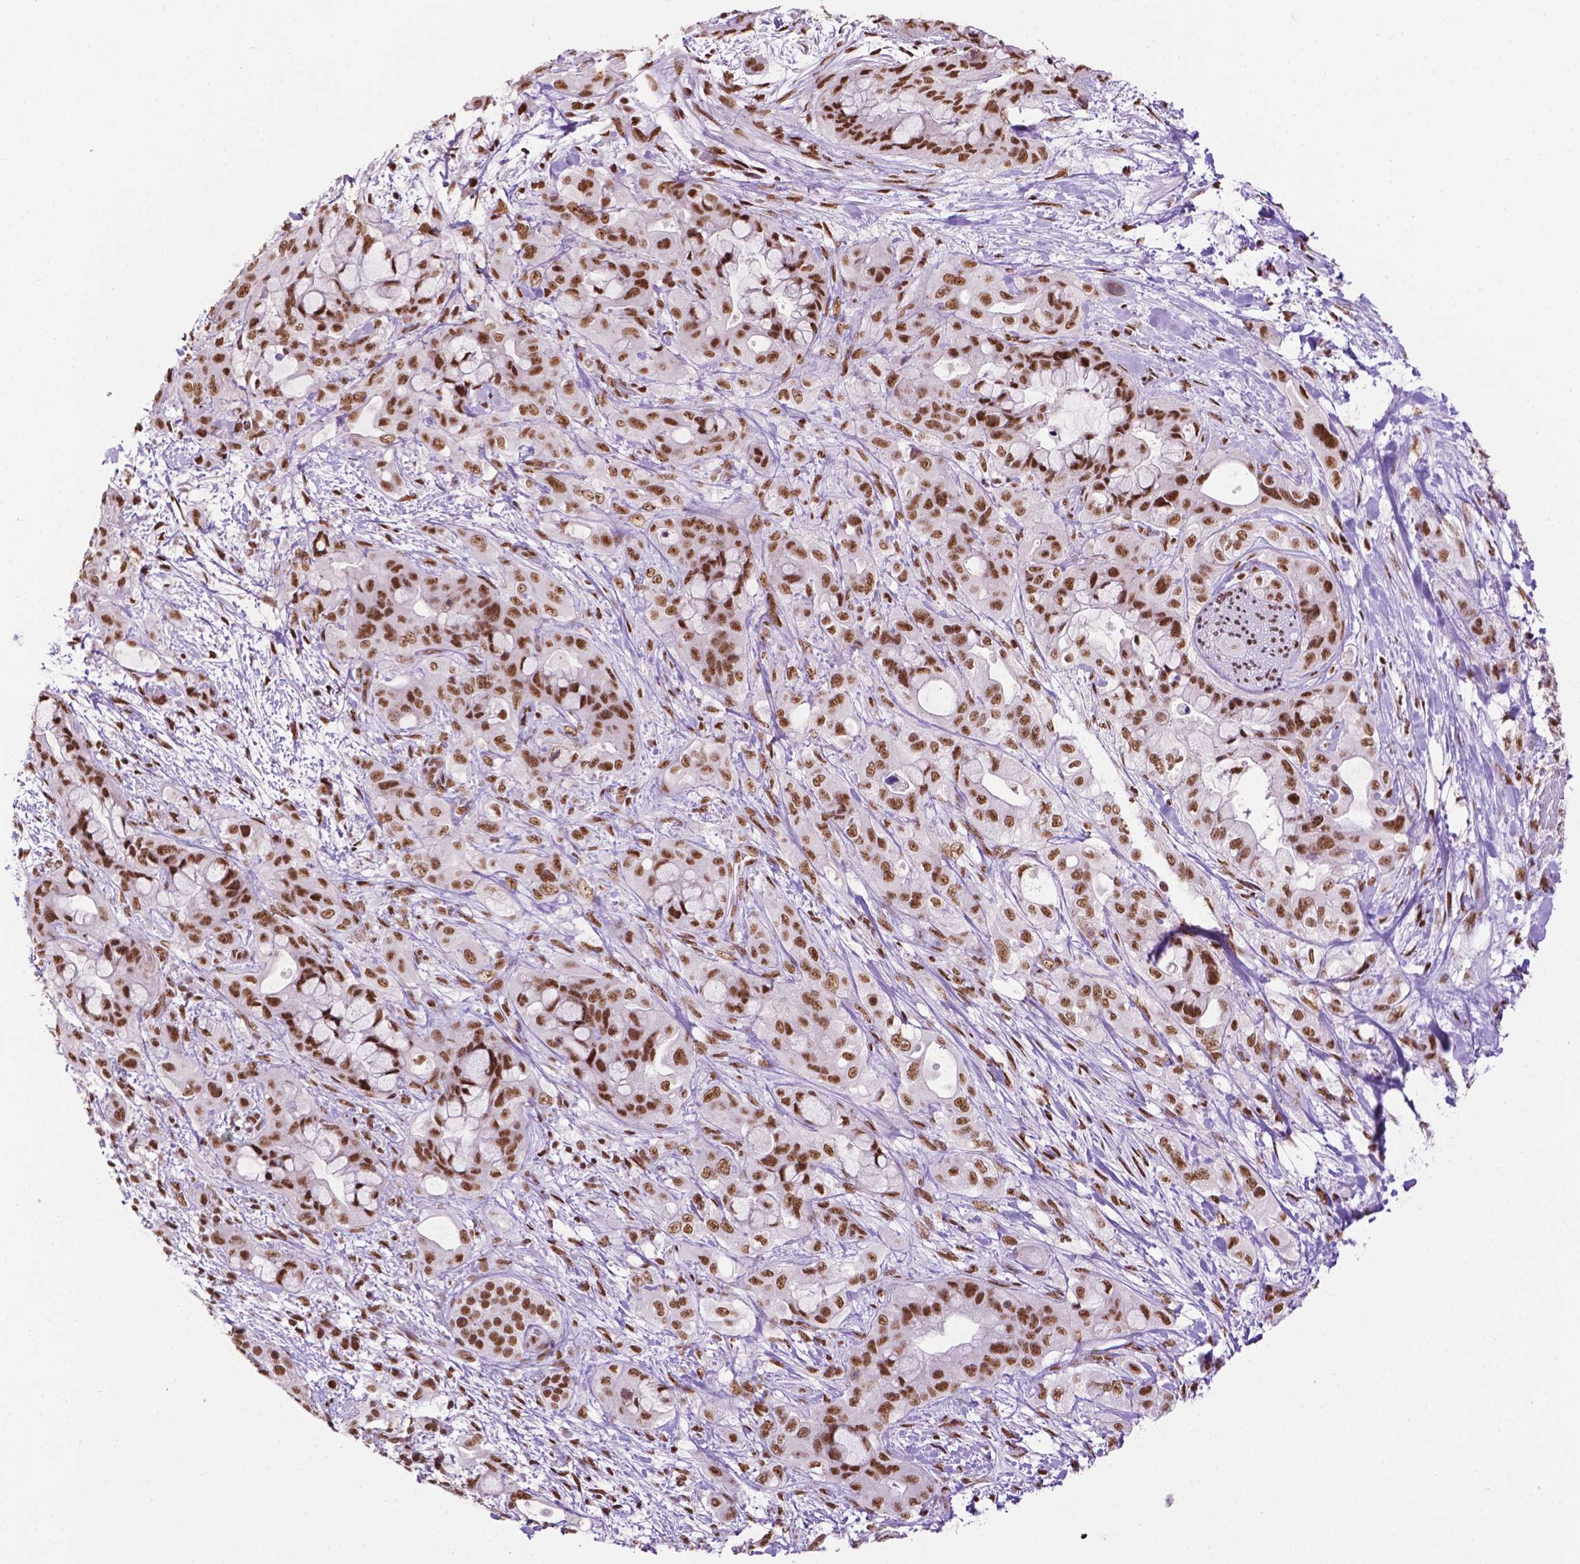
{"staining": {"intensity": "strong", "quantity": ">75%", "location": "nuclear"}, "tissue": "pancreatic cancer", "cell_type": "Tumor cells", "image_type": "cancer", "snomed": [{"axis": "morphology", "description": "Adenocarcinoma, NOS"}, {"axis": "topography", "description": "Pancreas"}], "caption": "Tumor cells display high levels of strong nuclear positivity in approximately >75% of cells in pancreatic cancer (adenocarcinoma).", "gene": "CCAR2", "patient": {"sex": "male", "age": 71}}